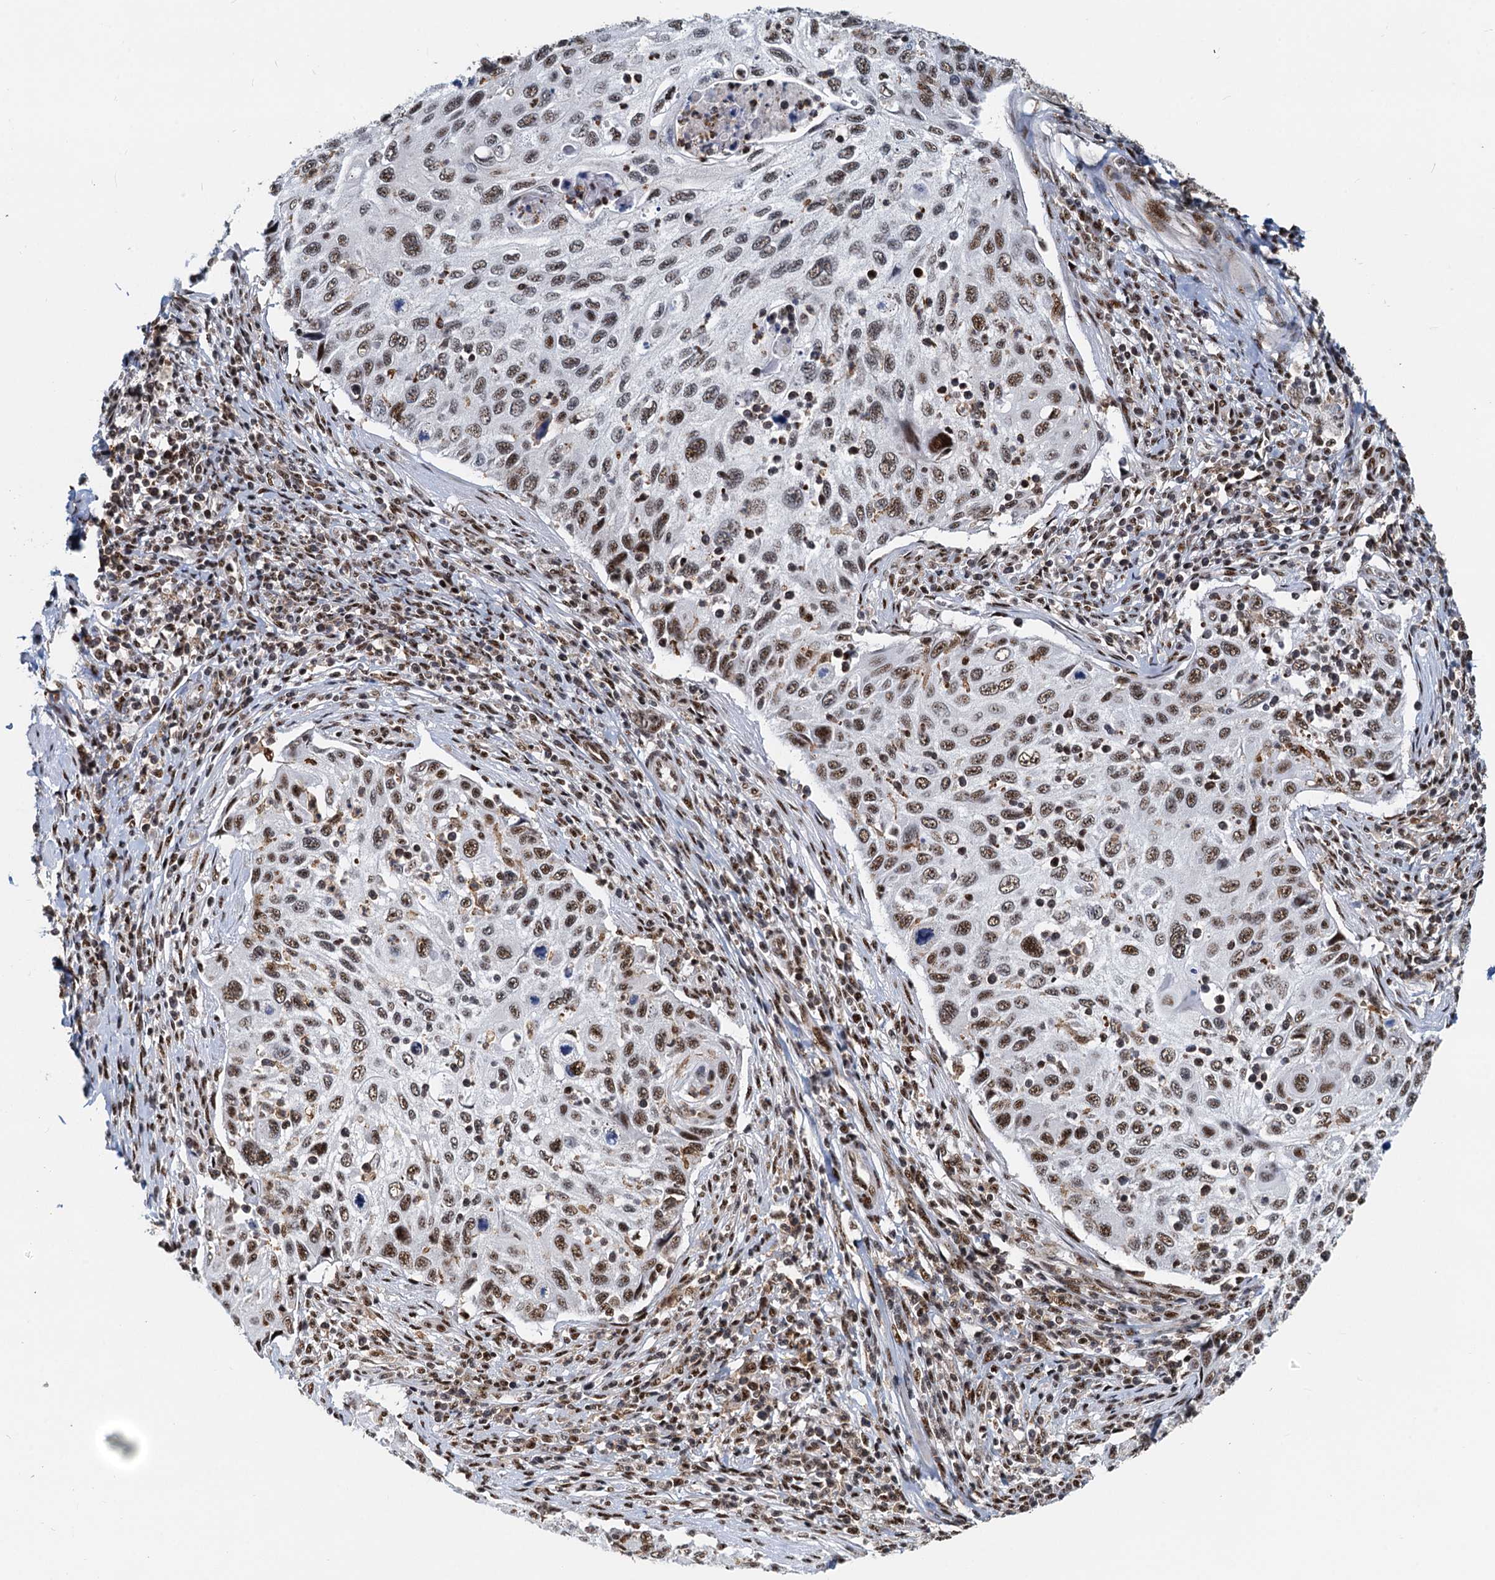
{"staining": {"intensity": "moderate", "quantity": ">75%", "location": "nuclear"}, "tissue": "cervical cancer", "cell_type": "Tumor cells", "image_type": "cancer", "snomed": [{"axis": "morphology", "description": "Squamous cell carcinoma, NOS"}, {"axis": "topography", "description": "Cervix"}], "caption": "There is medium levels of moderate nuclear positivity in tumor cells of cervical cancer, as demonstrated by immunohistochemical staining (brown color).", "gene": "RBM26", "patient": {"sex": "female", "age": 70}}